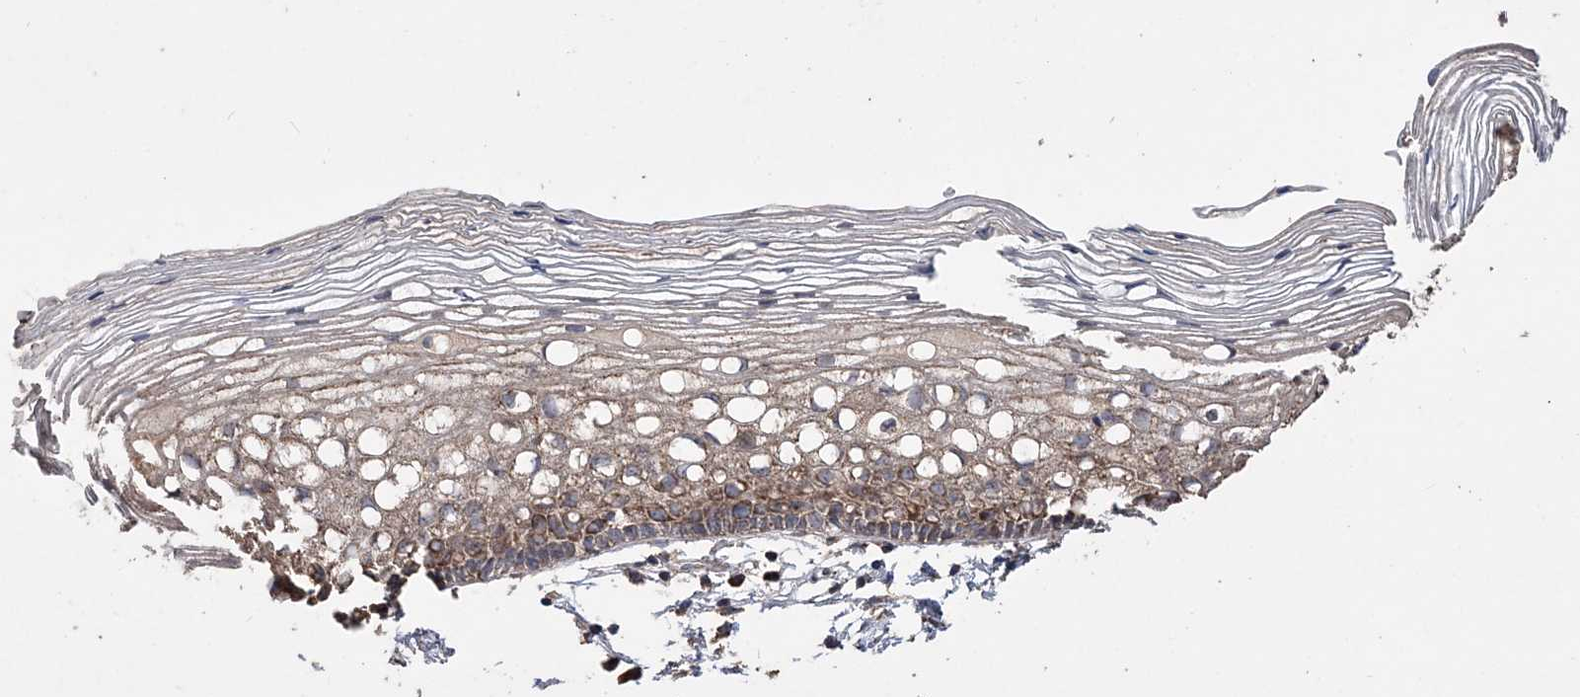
{"staining": {"intensity": "negative", "quantity": "none", "location": "none"}, "tissue": "cervix", "cell_type": "Glandular cells", "image_type": "normal", "snomed": [{"axis": "morphology", "description": "Normal tissue, NOS"}, {"axis": "topography", "description": "Cervix"}], "caption": "Immunohistochemistry (IHC) photomicrograph of benign cervix: cervix stained with DAB reveals no significant protein expression in glandular cells.", "gene": "POC5", "patient": {"sex": "female", "age": 27}}